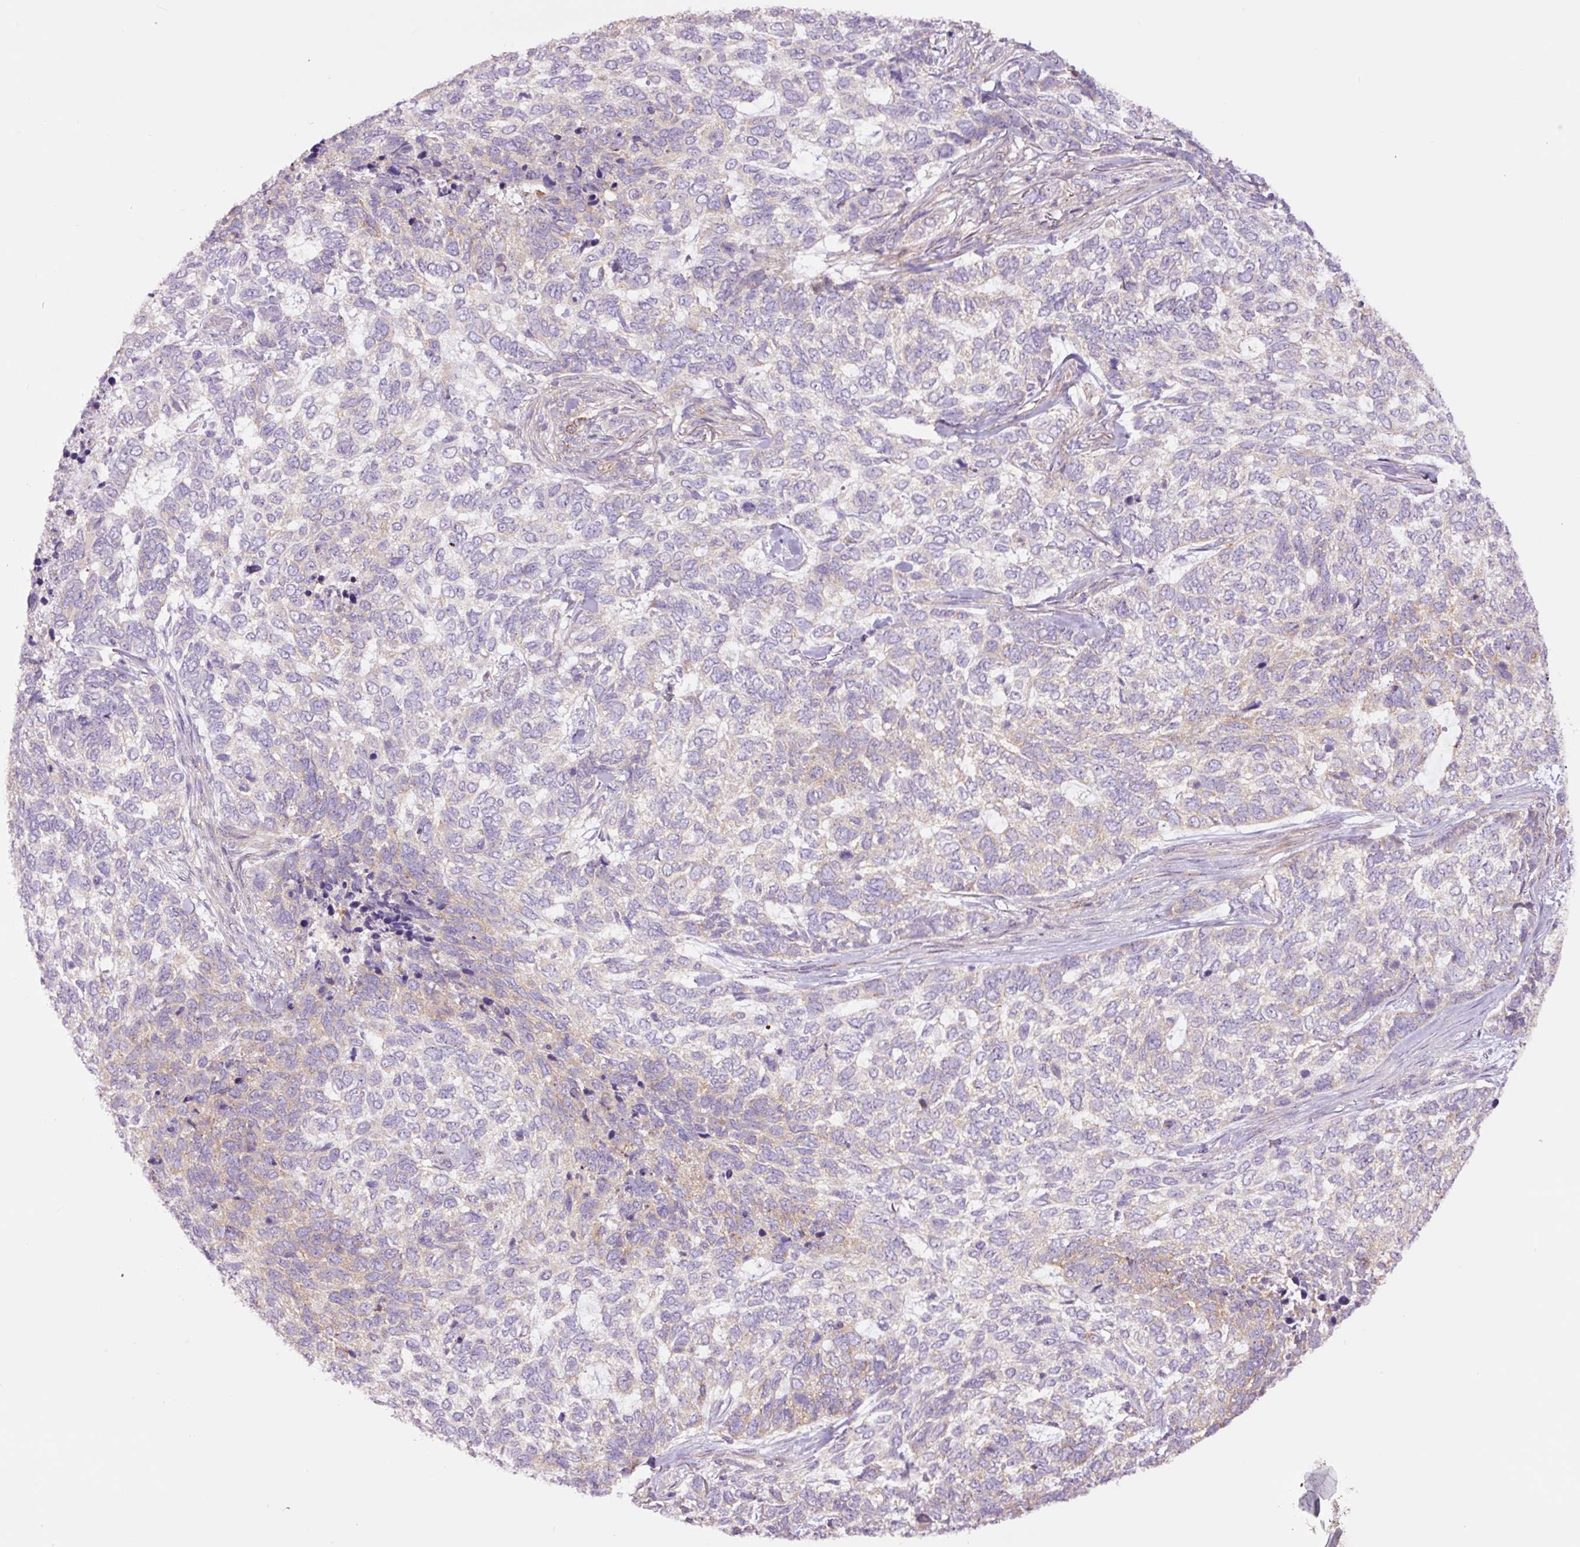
{"staining": {"intensity": "negative", "quantity": "none", "location": "none"}, "tissue": "skin cancer", "cell_type": "Tumor cells", "image_type": "cancer", "snomed": [{"axis": "morphology", "description": "Basal cell carcinoma"}, {"axis": "topography", "description": "Skin"}], "caption": "Tumor cells show no significant staining in skin basal cell carcinoma.", "gene": "SH2D6", "patient": {"sex": "female", "age": 65}}